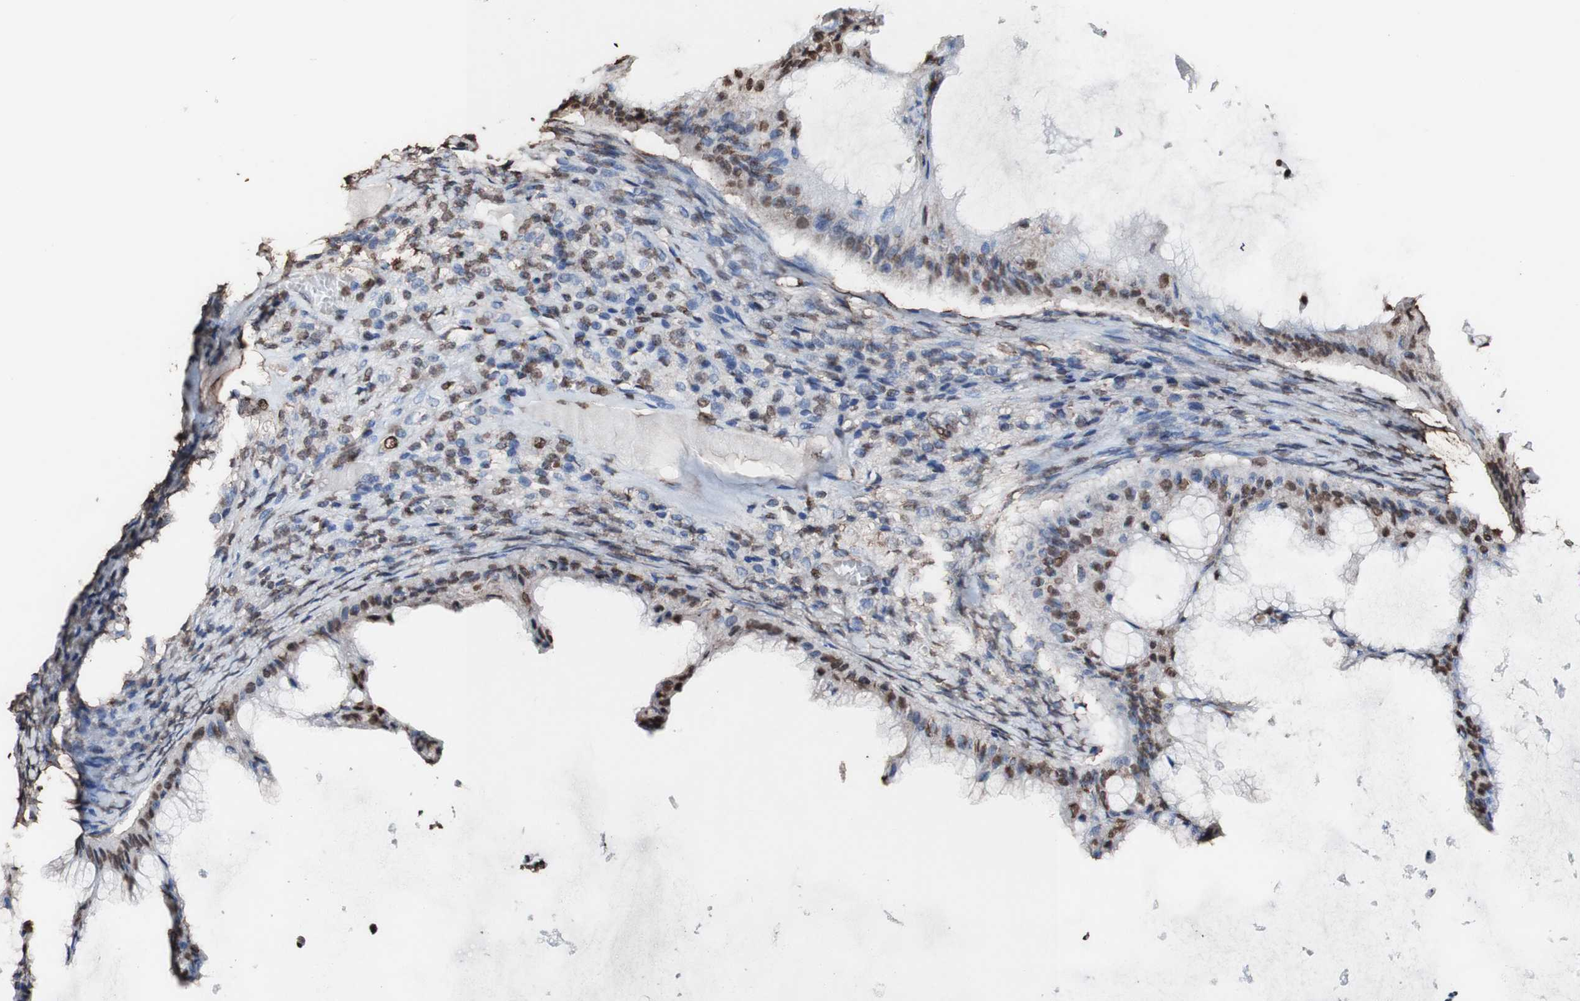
{"staining": {"intensity": "strong", "quantity": ">75%", "location": "cytoplasmic/membranous,nuclear"}, "tissue": "ovarian cancer", "cell_type": "Tumor cells", "image_type": "cancer", "snomed": [{"axis": "morphology", "description": "Cystadenocarcinoma, mucinous, NOS"}, {"axis": "topography", "description": "Ovary"}], "caption": "Ovarian cancer stained for a protein (brown) reveals strong cytoplasmic/membranous and nuclear positive staining in about >75% of tumor cells.", "gene": "PIDD1", "patient": {"sex": "female", "age": 61}}